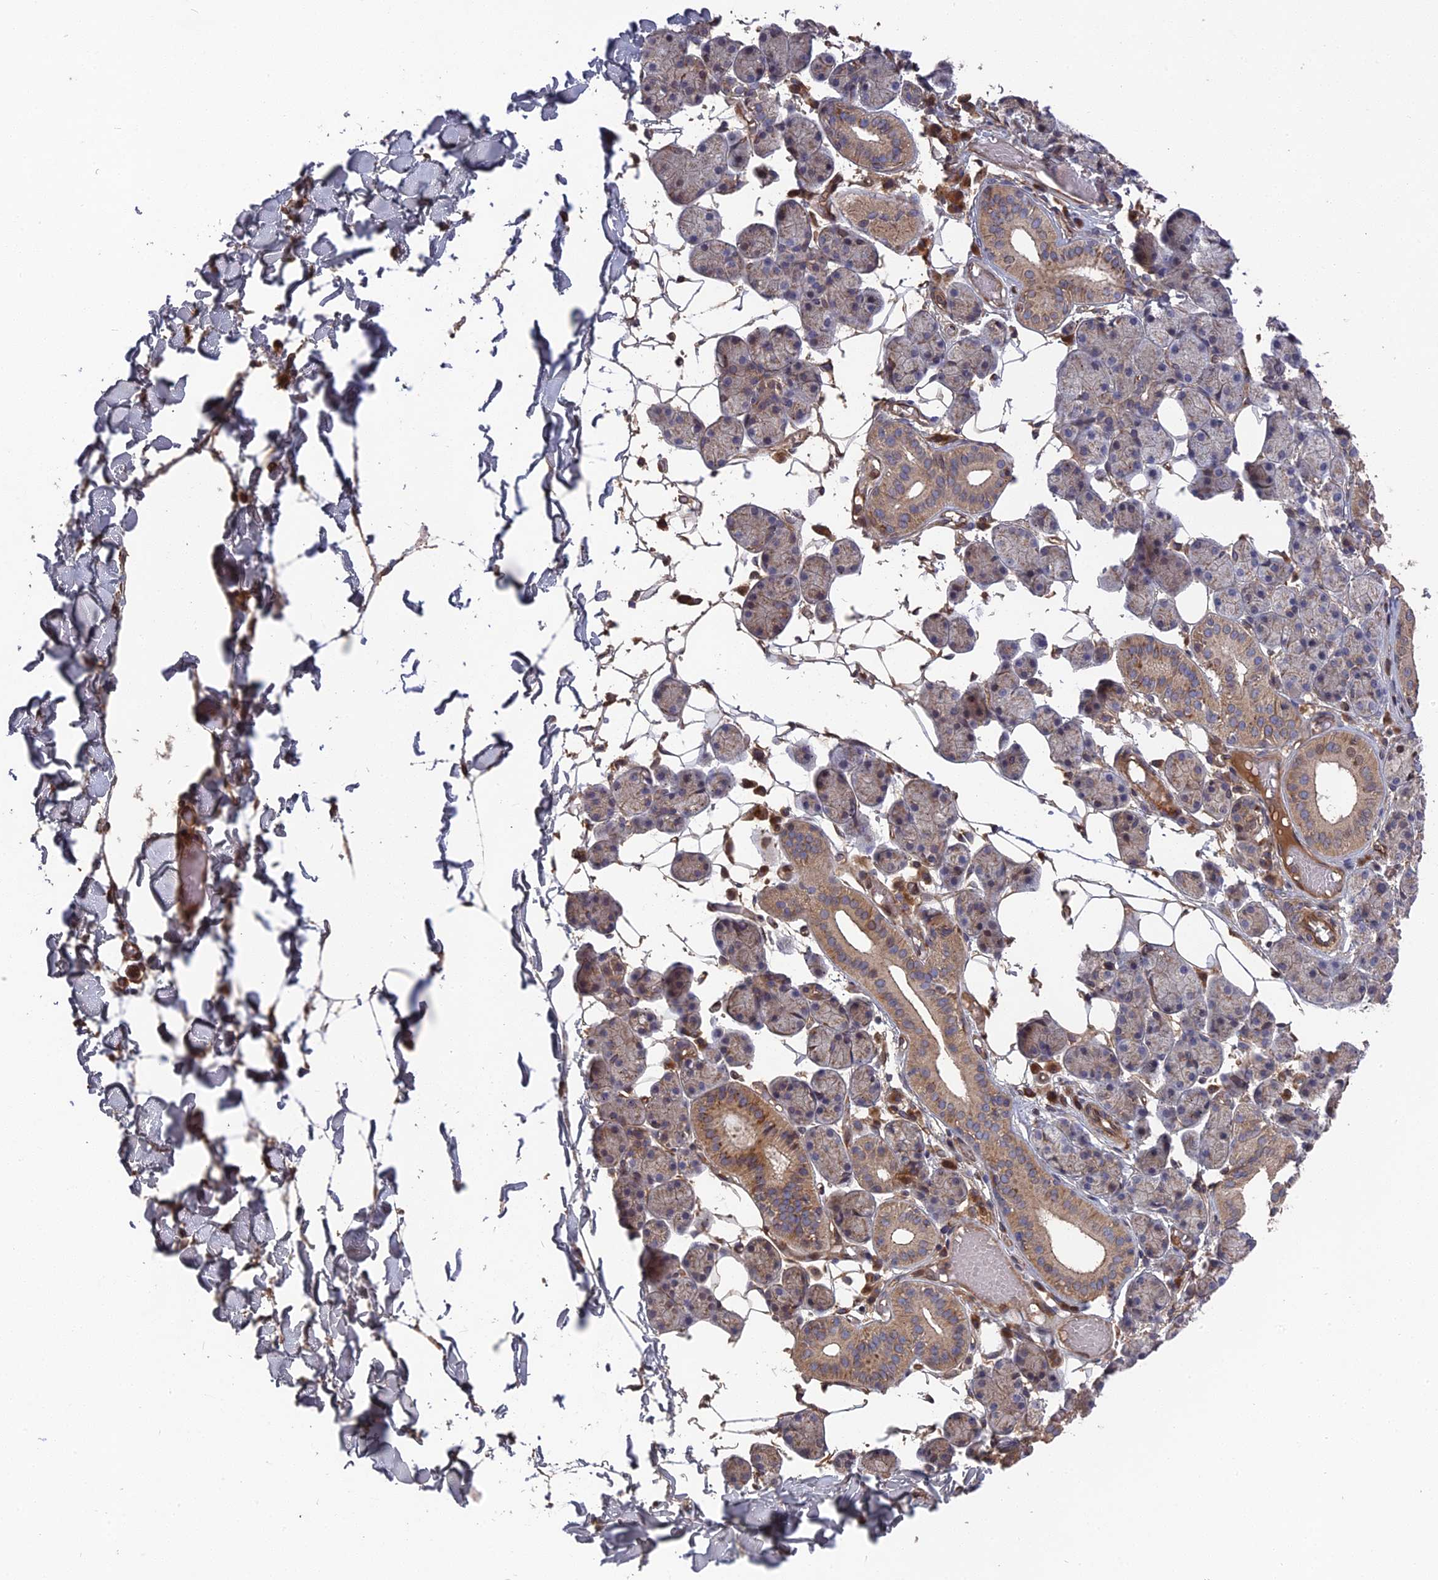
{"staining": {"intensity": "moderate", "quantity": ">75%", "location": "cytoplasmic/membranous"}, "tissue": "salivary gland", "cell_type": "Glandular cells", "image_type": "normal", "snomed": [{"axis": "morphology", "description": "Normal tissue, NOS"}, {"axis": "topography", "description": "Salivary gland"}], "caption": "About >75% of glandular cells in normal salivary gland show moderate cytoplasmic/membranous protein staining as visualized by brown immunohistochemical staining.", "gene": "DEF8", "patient": {"sex": "female", "age": 33}}